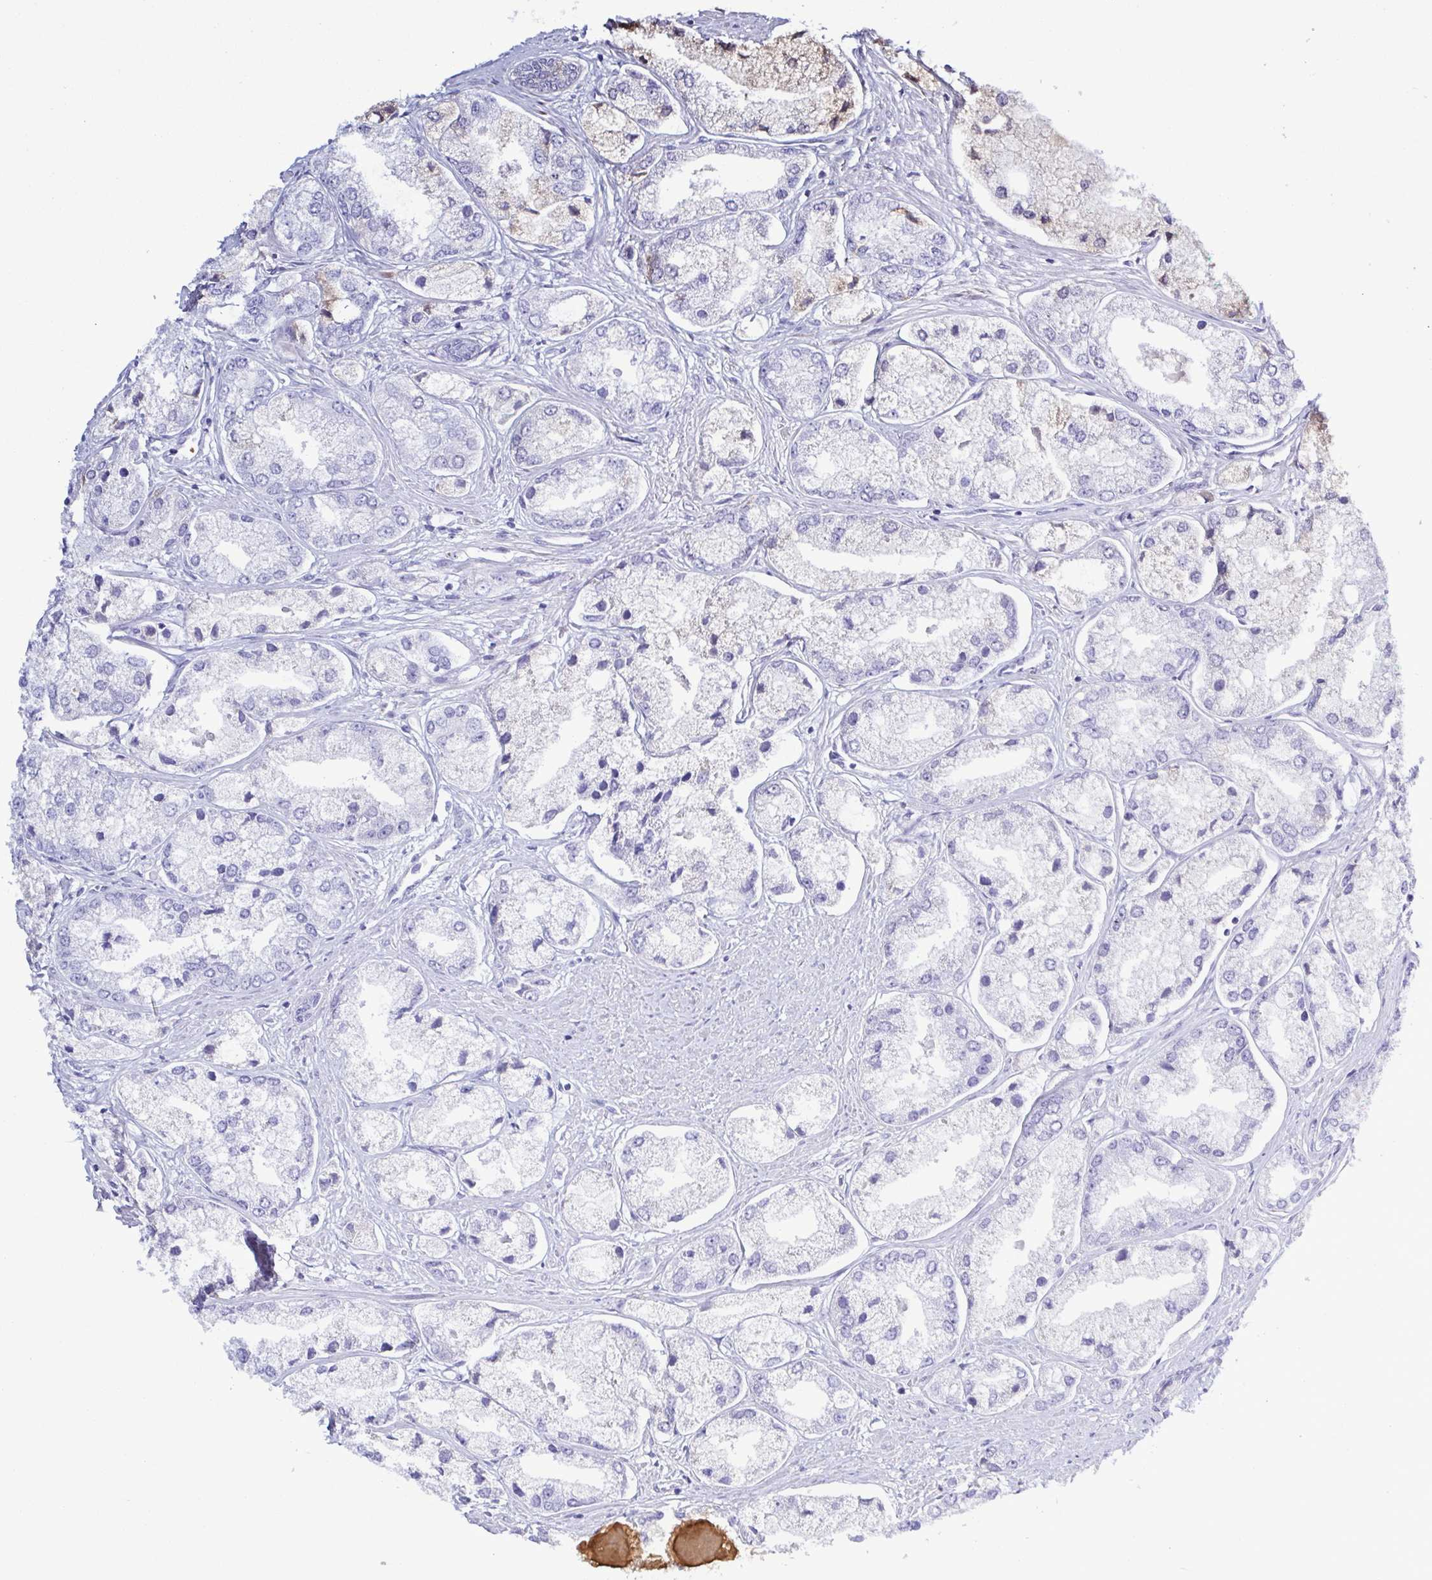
{"staining": {"intensity": "negative", "quantity": "none", "location": "none"}, "tissue": "prostate cancer", "cell_type": "Tumor cells", "image_type": "cancer", "snomed": [{"axis": "morphology", "description": "Adenocarcinoma, Low grade"}, {"axis": "topography", "description": "Prostate"}], "caption": "Tumor cells are negative for brown protein staining in prostate cancer (low-grade adenocarcinoma). The staining is performed using DAB brown chromogen with nuclei counter-stained in using hematoxylin.", "gene": "LTF", "patient": {"sex": "male", "age": 69}}